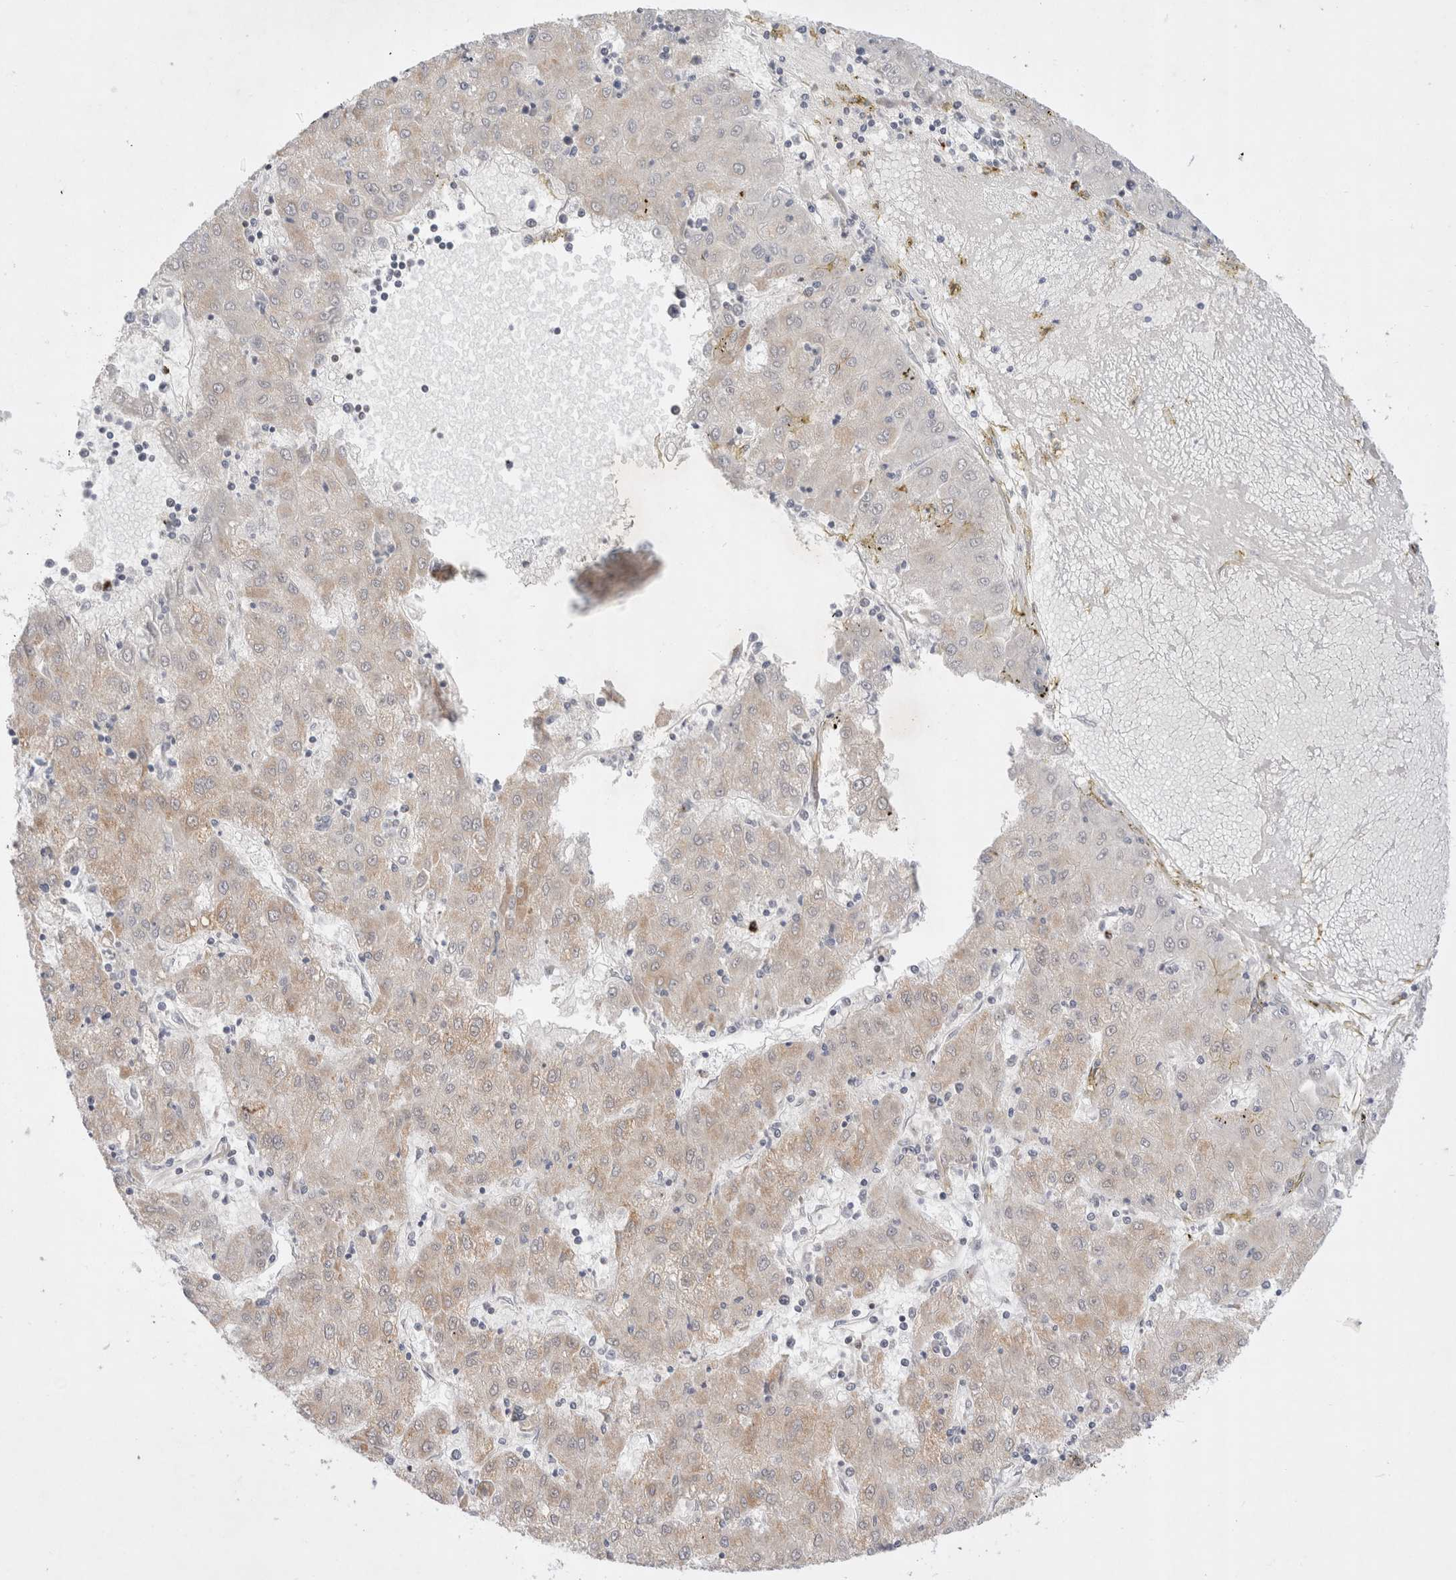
{"staining": {"intensity": "weak", "quantity": "<25%", "location": "cytoplasmic/membranous"}, "tissue": "liver cancer", "cell_type": "Tumor cells", "image_type": "cancer", "snomed": [{"axis": "morphology", "description": "Carcinoma, Hepatocellular, NOS"}, {"axis": "topography", "description": "Liver"}], "caption": "Immunohistochemistry image of neoplastic tissue: human liver cancer stained with DAB exhibits no significant protein staining in tumor cells.", "gene": "GTF2I", "patient": {"sex": "male", "age": 72}}